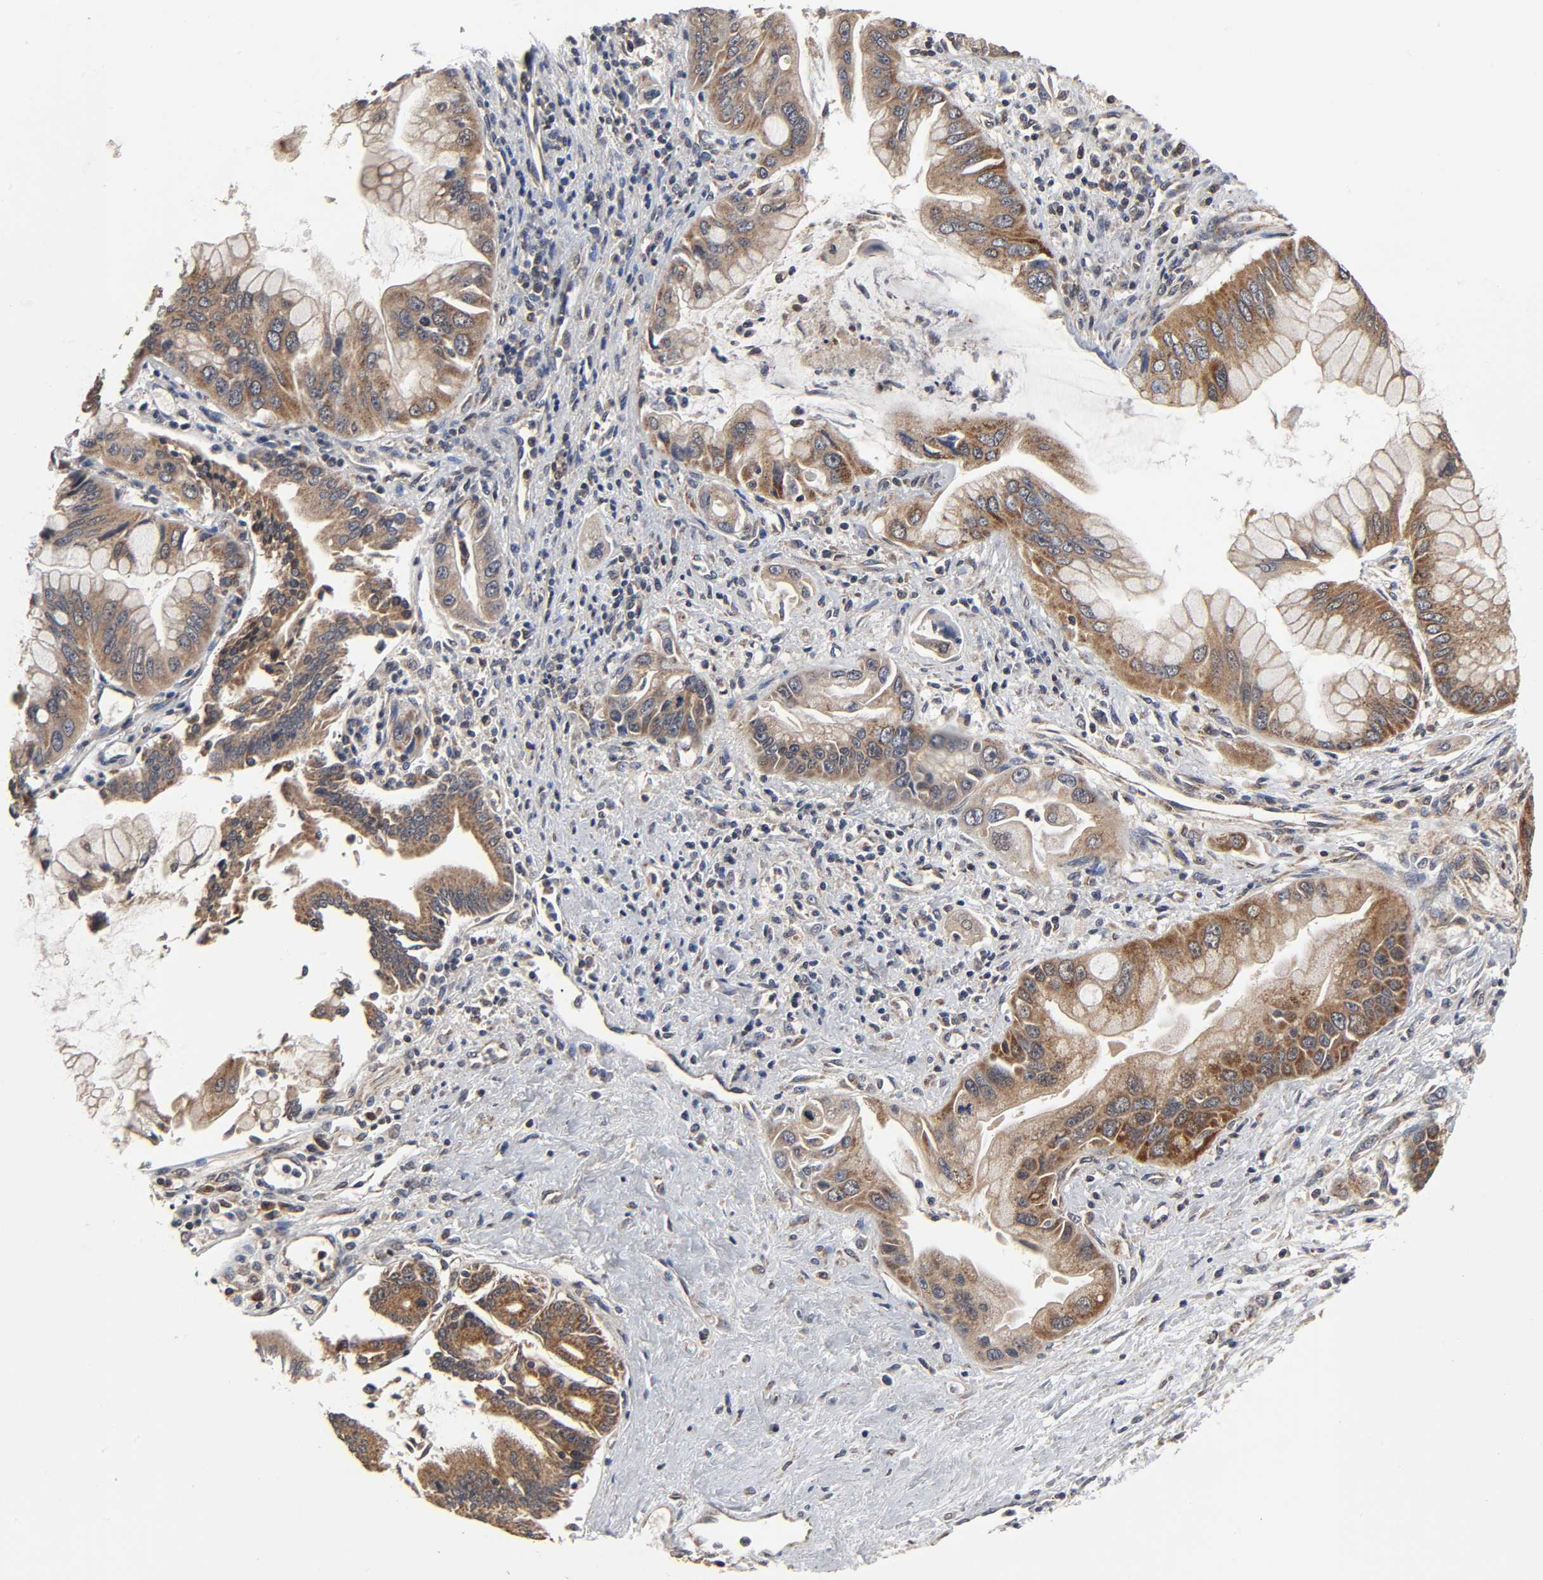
{"staining": {"intensity": "strong", "quantity": ">75%", "location": "cytoplasmic/membranous"}, "tissue": "pancreatic cancer", "cell_type": "Tumor cells", "image_type": "cancer", "snomed": [{"axis": "morphology", "description": "Adenocarcinoma, NOS"}, {"axis": "topography", "description": "Pancreas"}], "caption": "Approximately >75% of tumor cells in human adenocarcinoma (pancreatic) reveal strong cytoplasmic/membranous protein expression as visualized by brown immunohistochemical staining.", "gene": "COX6B1", "patient": {"sex": "male", "age": 59}}